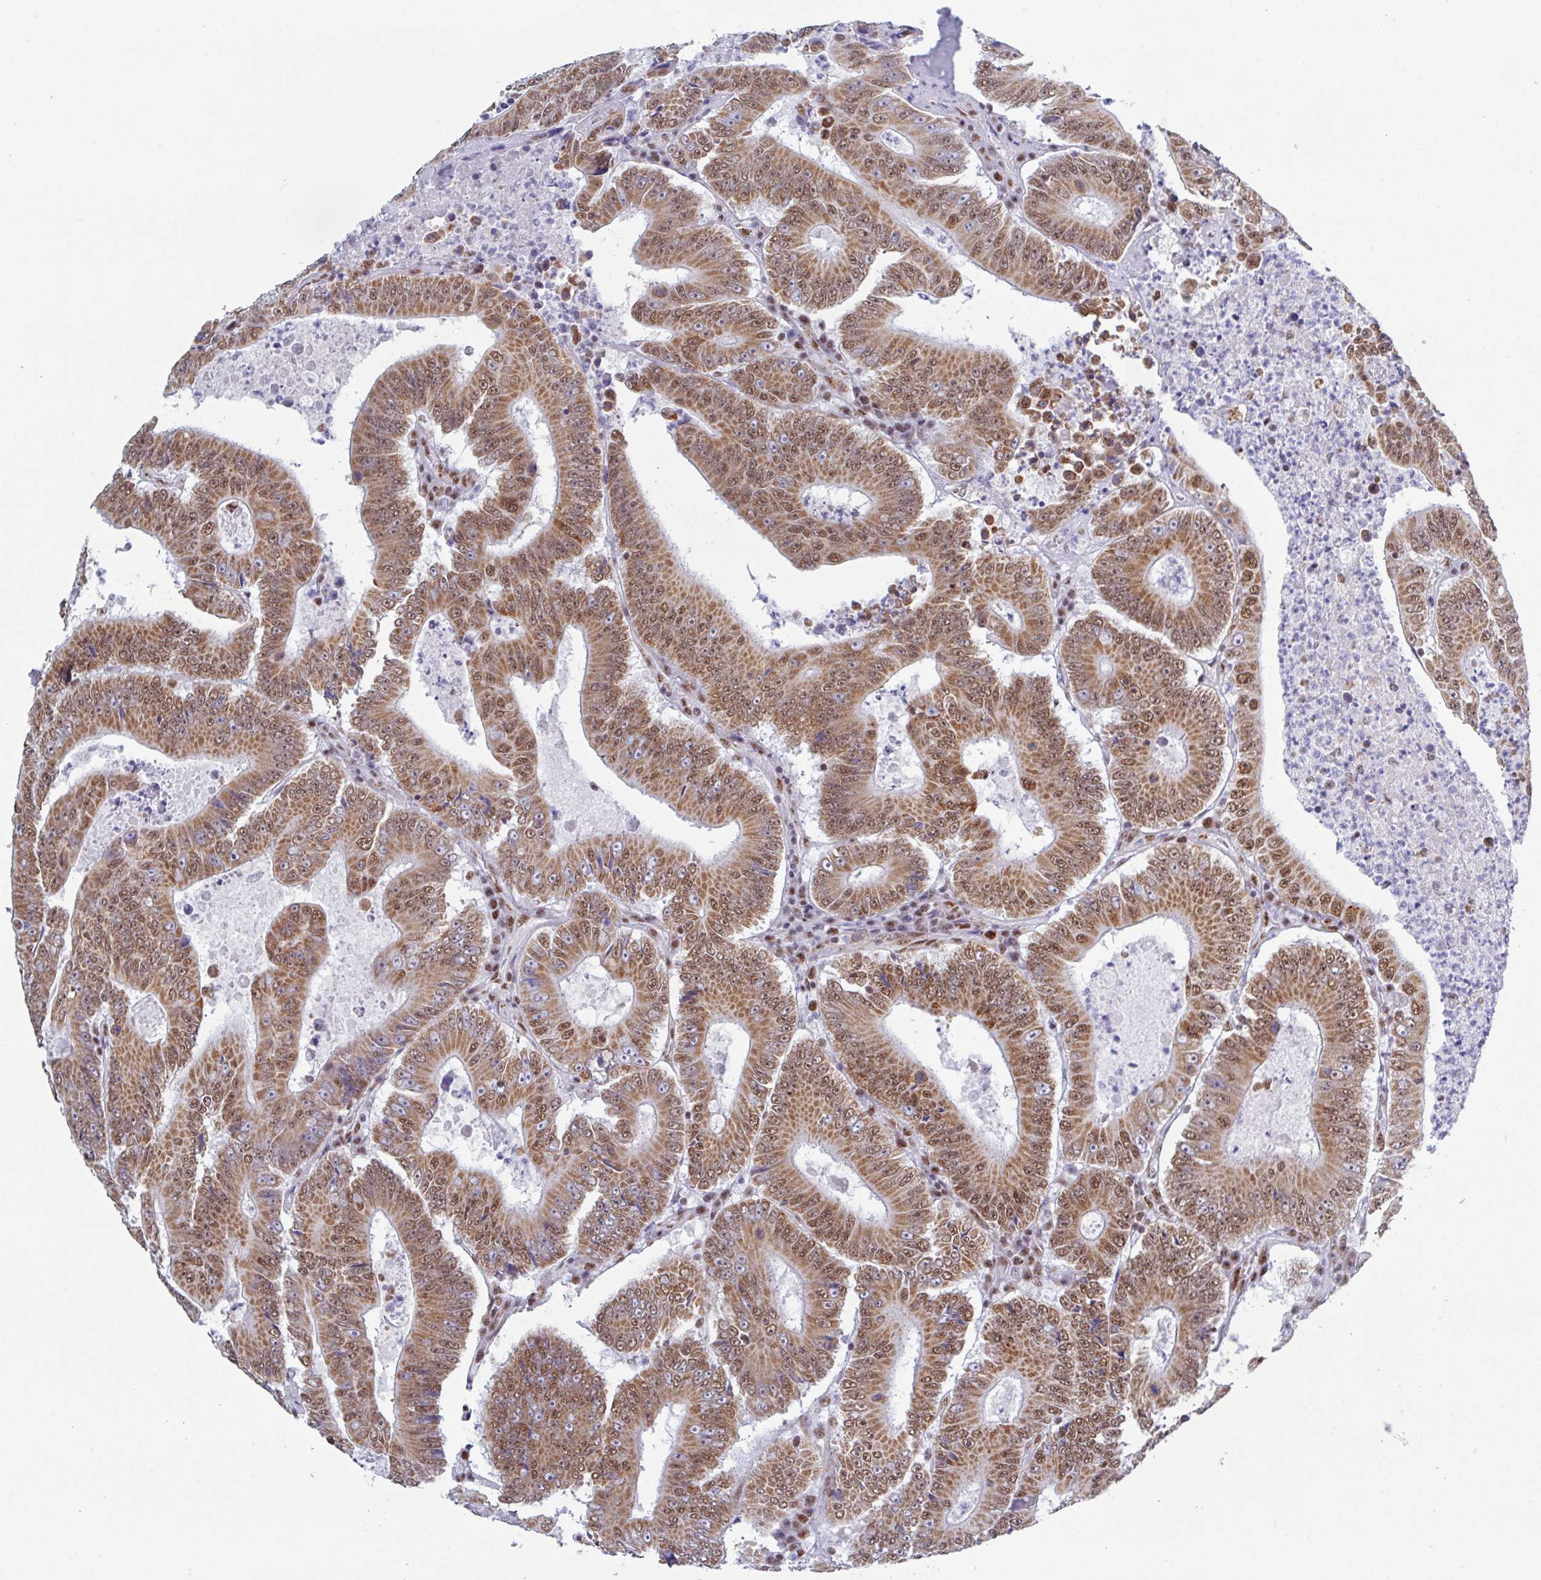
{"staining": {"intensity": "strong", "quantity": ">75%", "location": "cytoplasmic/membranous,nuclear"}, "tissue": "colorectal cancer", "cell_type": "Tumor cells", "image_type": "cancer", "snomed": [{"axis": "morphology", "description": "Adenocarcinoma, NOS"}, {"axis": "topography", "description": "Colon"}], "caption": "Human colorectal cancer stained with a brown dye reveals strong cytoplasmic/membranous and nuclear positive staining in approximately >75% of tumor cells.", "gene": "PUF60", "patient": {"sex": "male", "age": 83}}